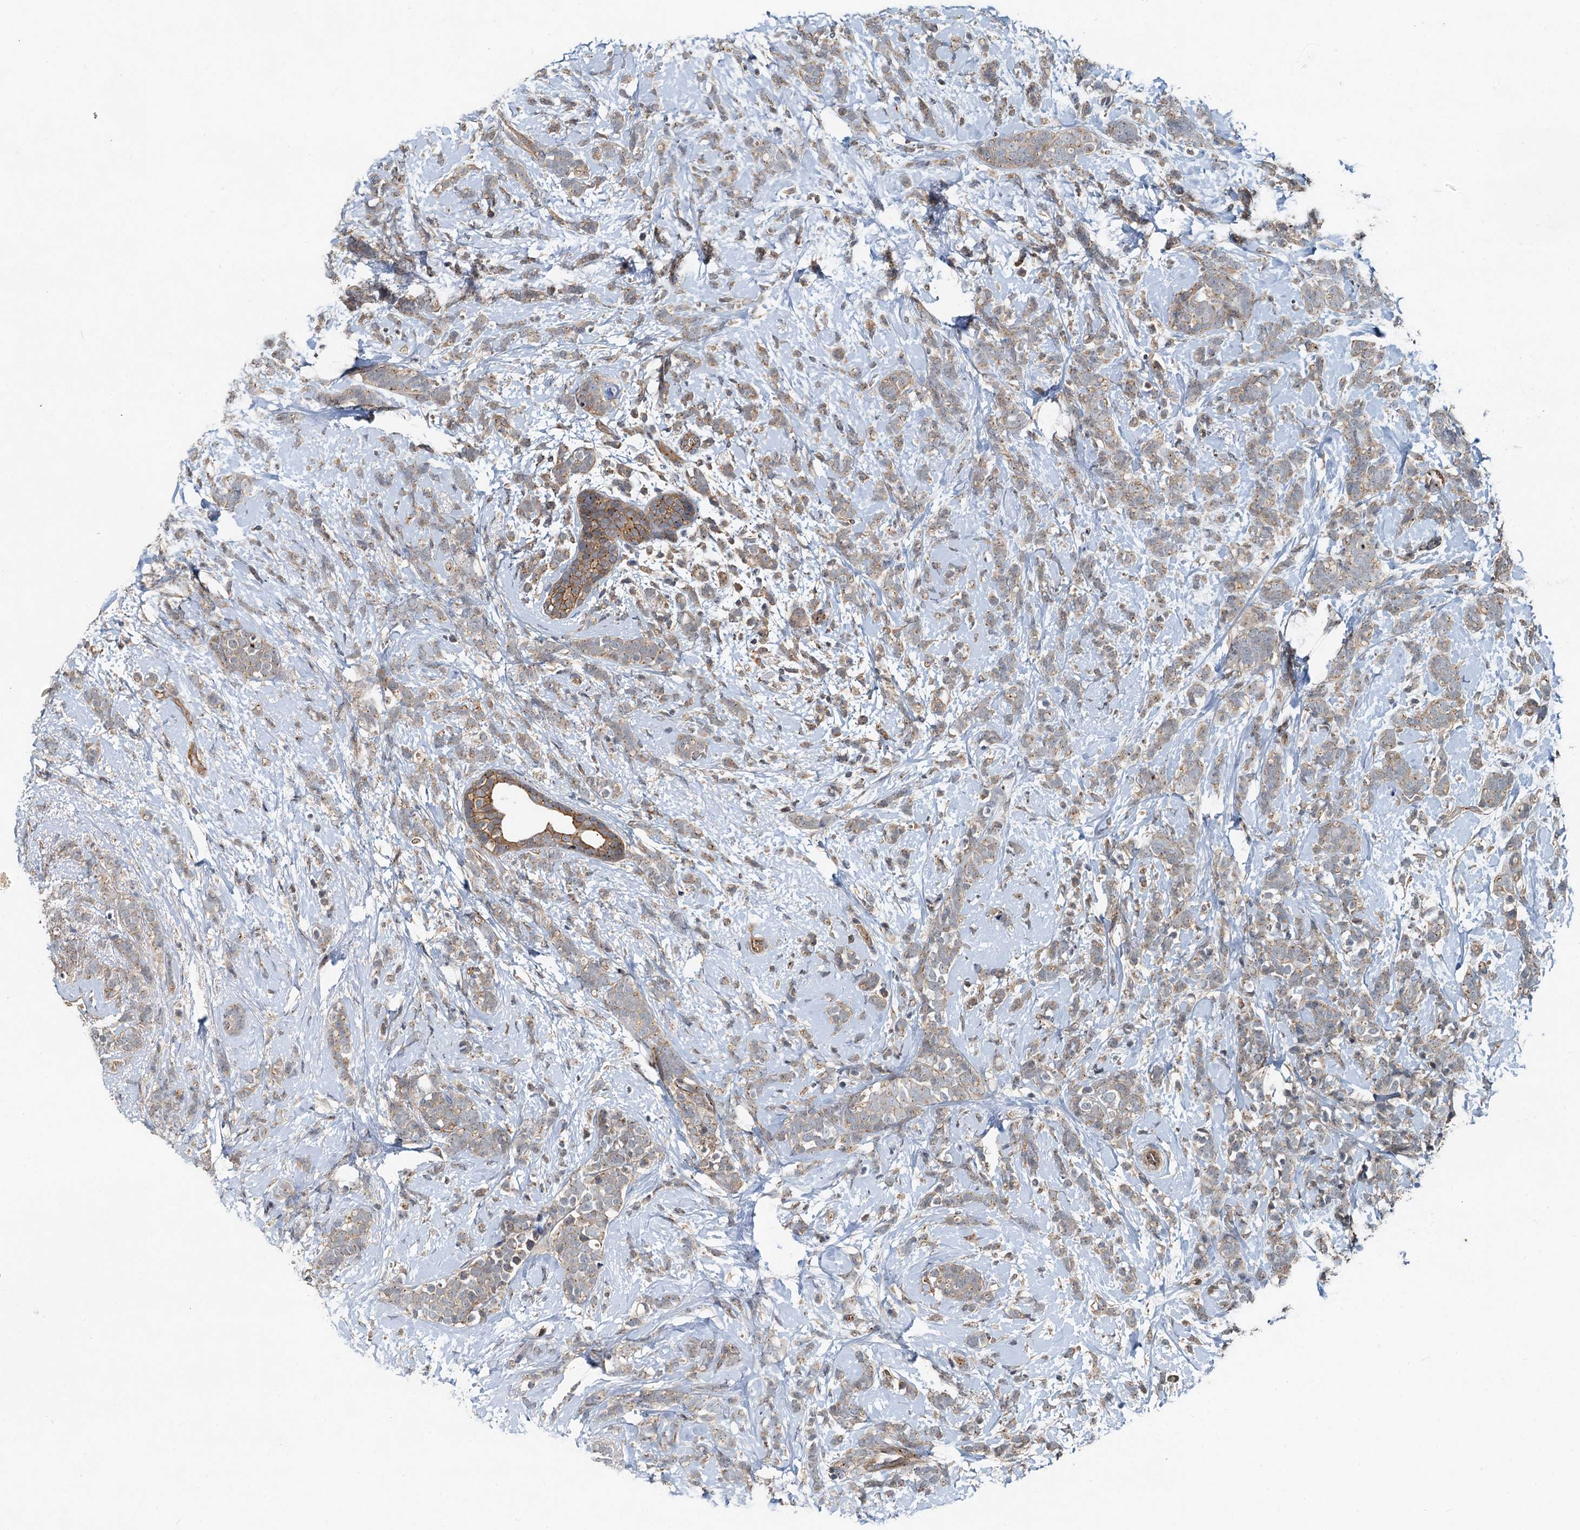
{"staining": {"intensity": "weak", "quantity": "25%-75%", "location": "cytoplasmic/membranous"}, "tissue": "breast cancer", "cell_type": "Tumor cells", "image_type": "cancer", "snomed": [{"axis": "morphology", "description": "Lobular carcinoma"}, {"axis": "topography", "description": "Breast"}], "caption": "Tumor cells exhibit low levels of weak cytoplasmic/membranous positivity in about 25%-75% of cells in breast cancer (lobular carcinoma). (DAB = brown stain, brightfield microscopy at high magnification).", "gene": "CEP68", "patient": {"sex": "female", "age": 58}}